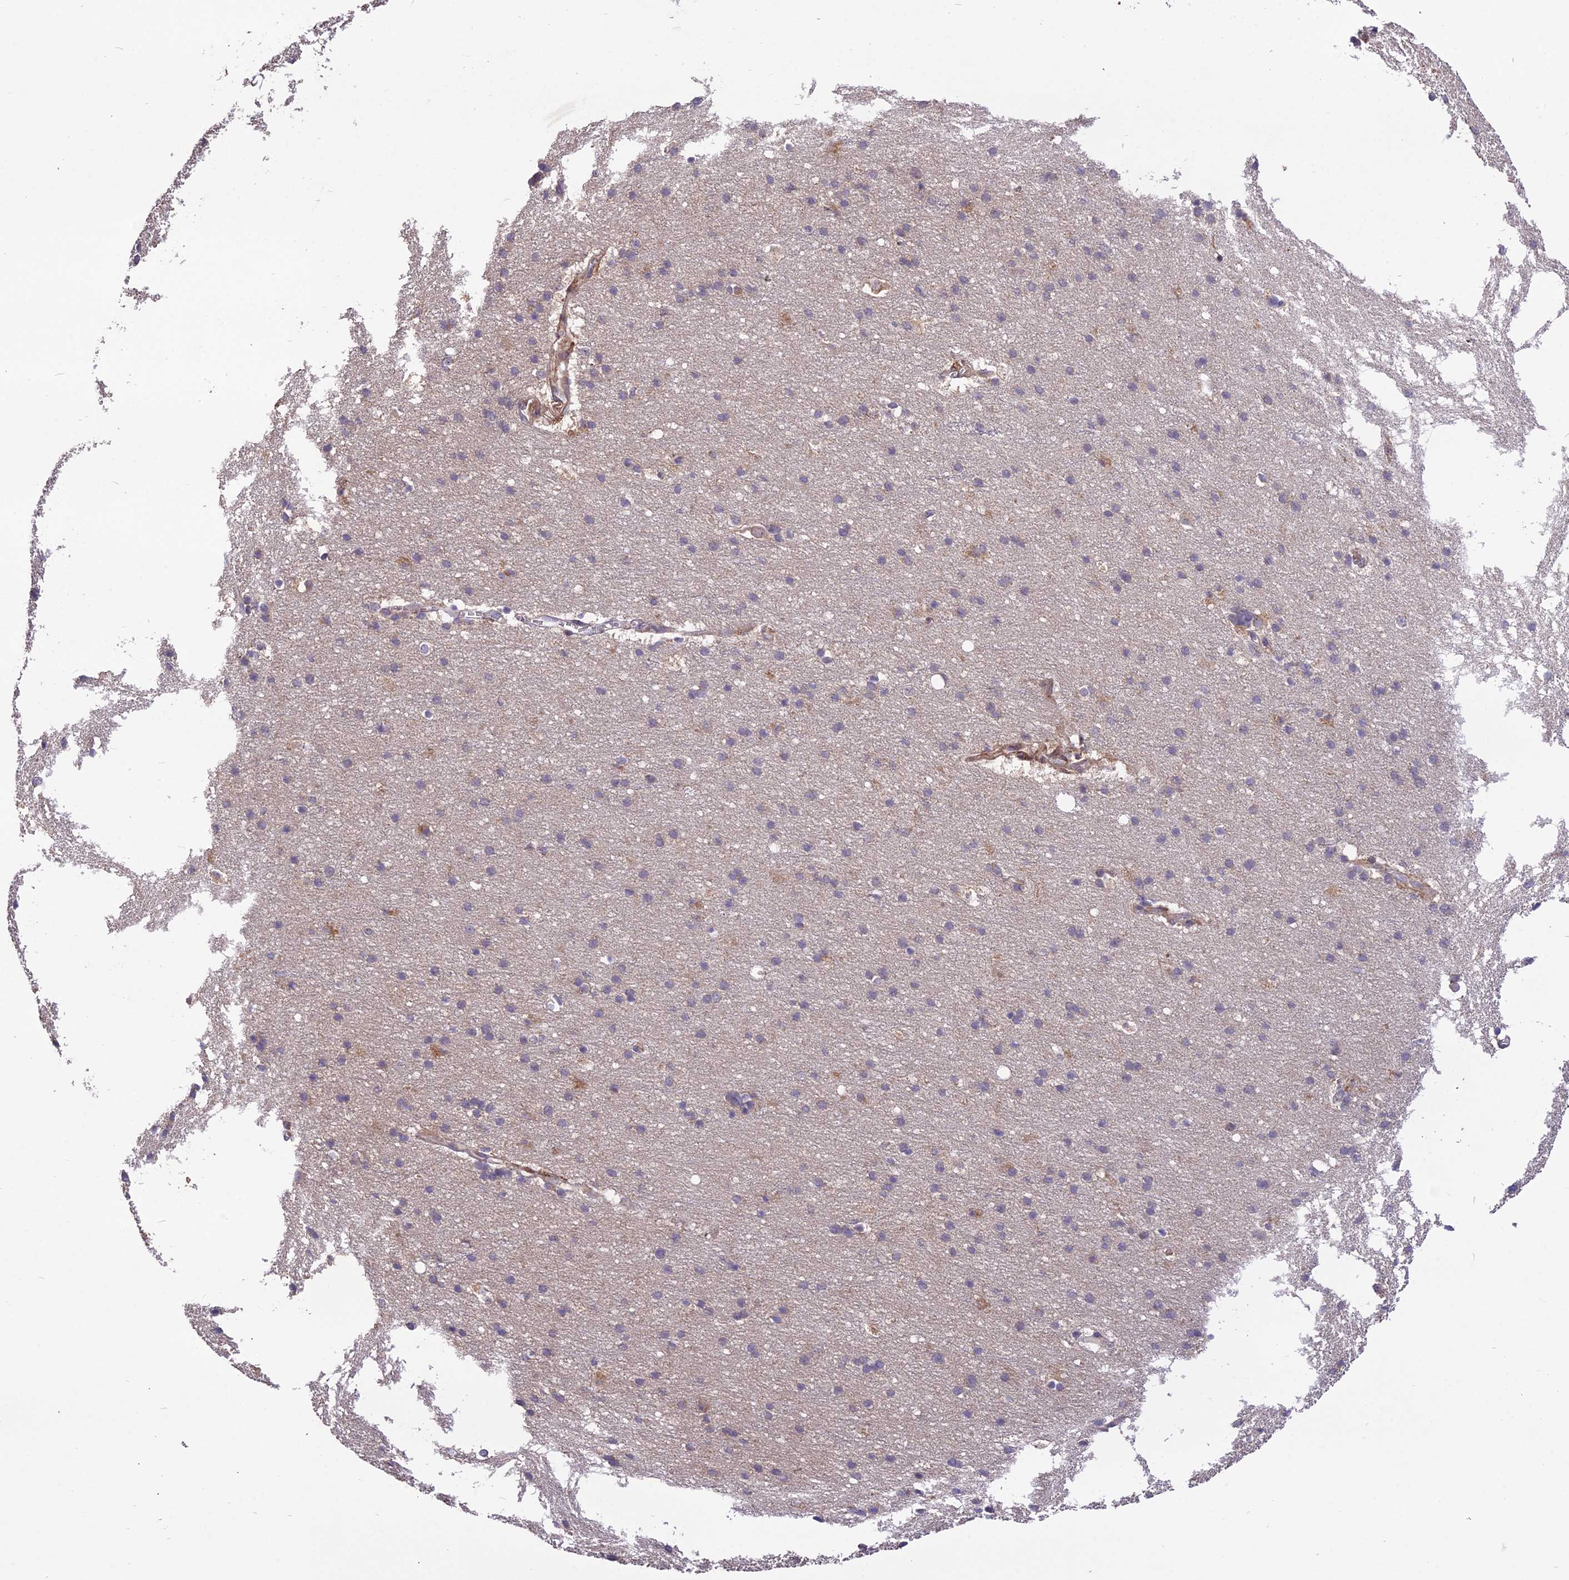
{"staining": {"intensity": "moderate", "quantity": ">75%", "location": "cytoplasmic/membranous"}, "tissue": "cerebral cortex", "cell_type": "Endothelial cells", "image_type": "normal", "snomed": [{"axis": "morphology", "description": "Normal tissue, NOS"}, {"axis": "topography", "description": "Cerebral cortex"}], "caption": "This histopathology image exhibits unremarkable cerebral cortex stained with immunohistochemistry to label a protein in brown. The cytoplasmic/membranous of endothelial cells show moderate positivity for the protein. Nuclei are counter-stained blue.", "gene": "ROCK1", "patient": {"sex": "male", "age": 54}}